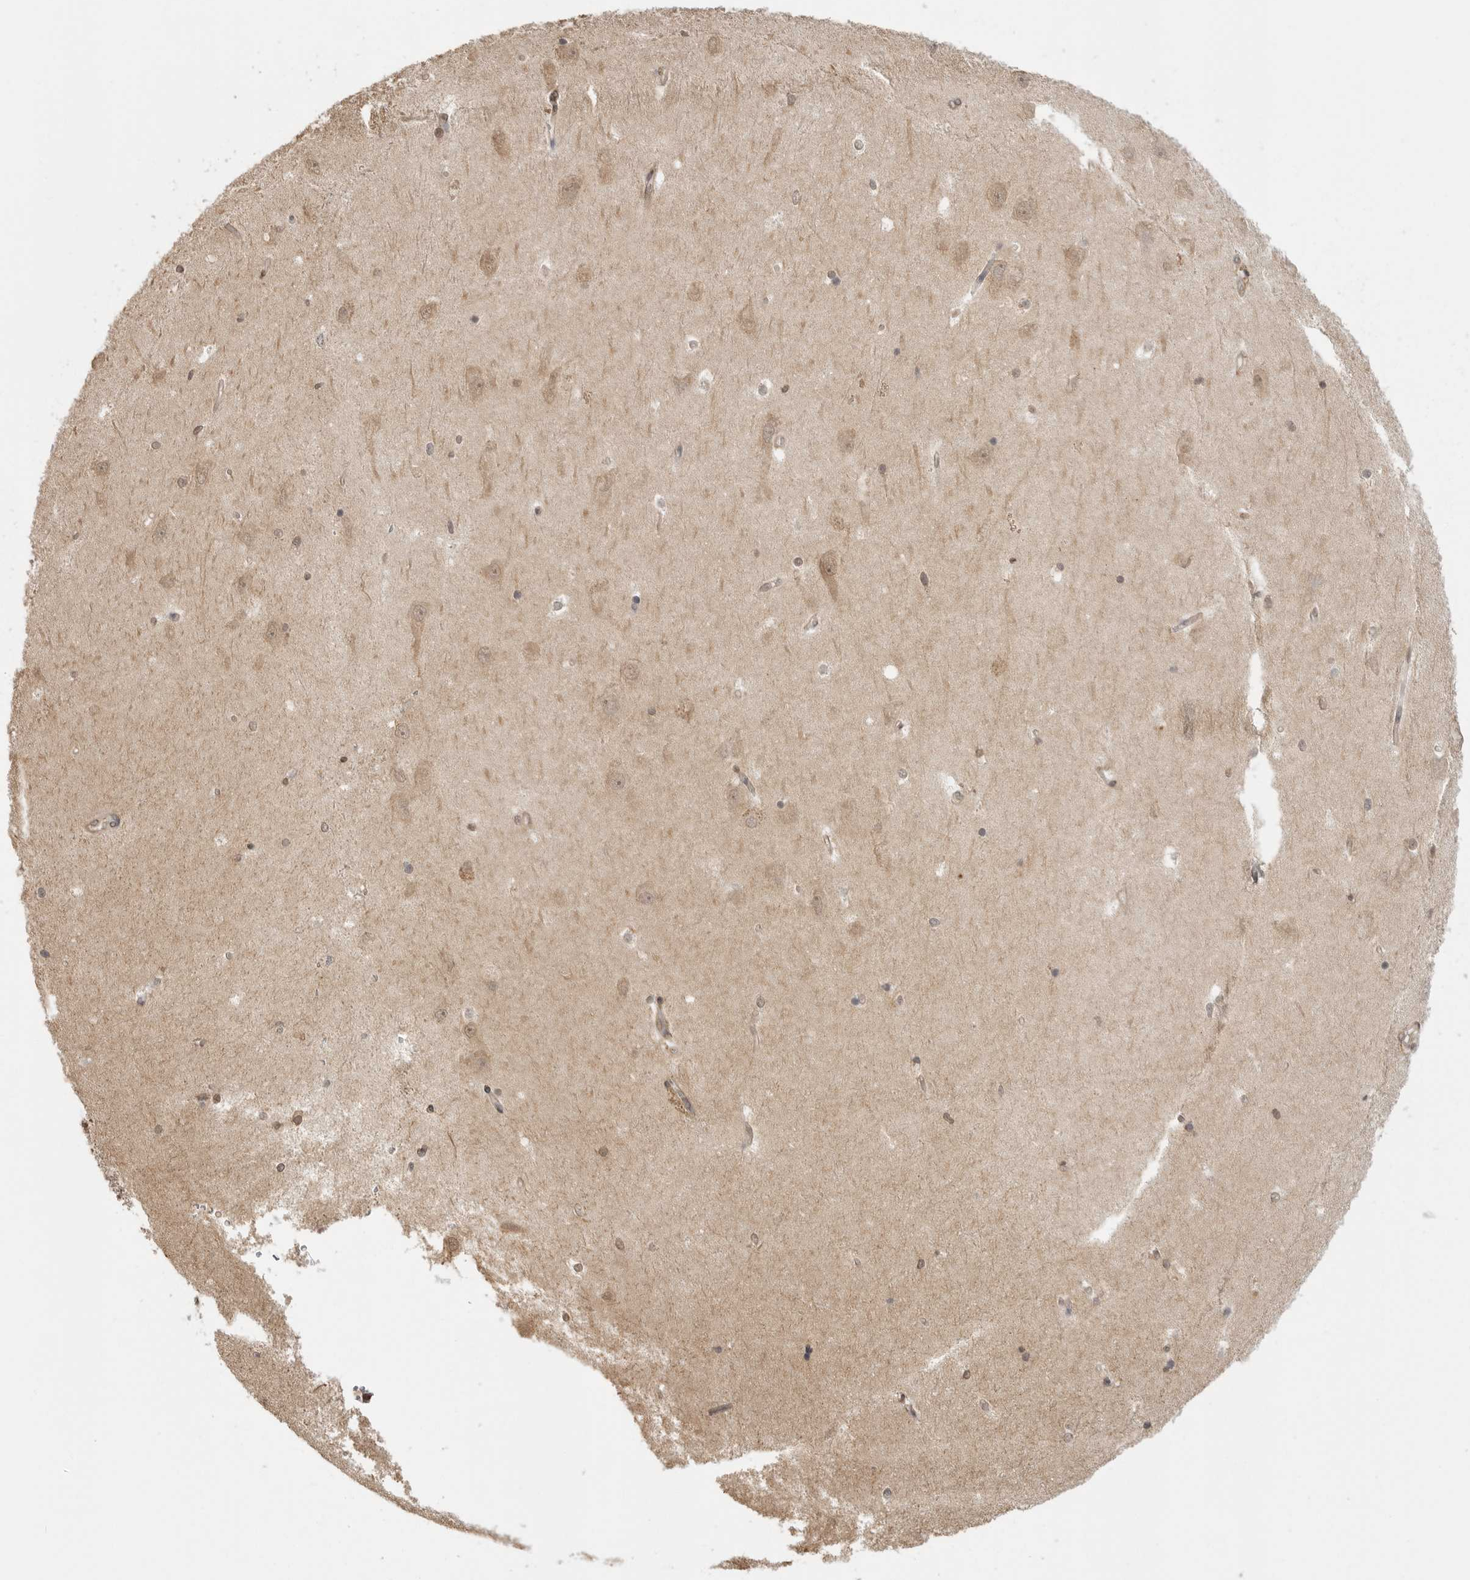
{"staining": {"intensity": "moderate", "quantity": "<25%", "location": "cytoplasmic/membranous"}, "tissue": "hippocampus", "cell_type": "Glial cells", "image_type": "normal", "snomed": [{"axis": "morphology", "description": "Normal tissue, NOS"}, {"axis": "topography", "description": "Hippocampus"}], "caption": "DAB (3,3'-diaminobenzidine) immunohistochemical staining of normal human hippocampus exhibits moderate cytoplasmic/membranous protein staining in approximately <25% of glial cells. Immunohistochemistry stains the protein in brown and the nuclei are stained blue.", "gene": "GPC2", "patient": {"sex": "male", "age": 45}}